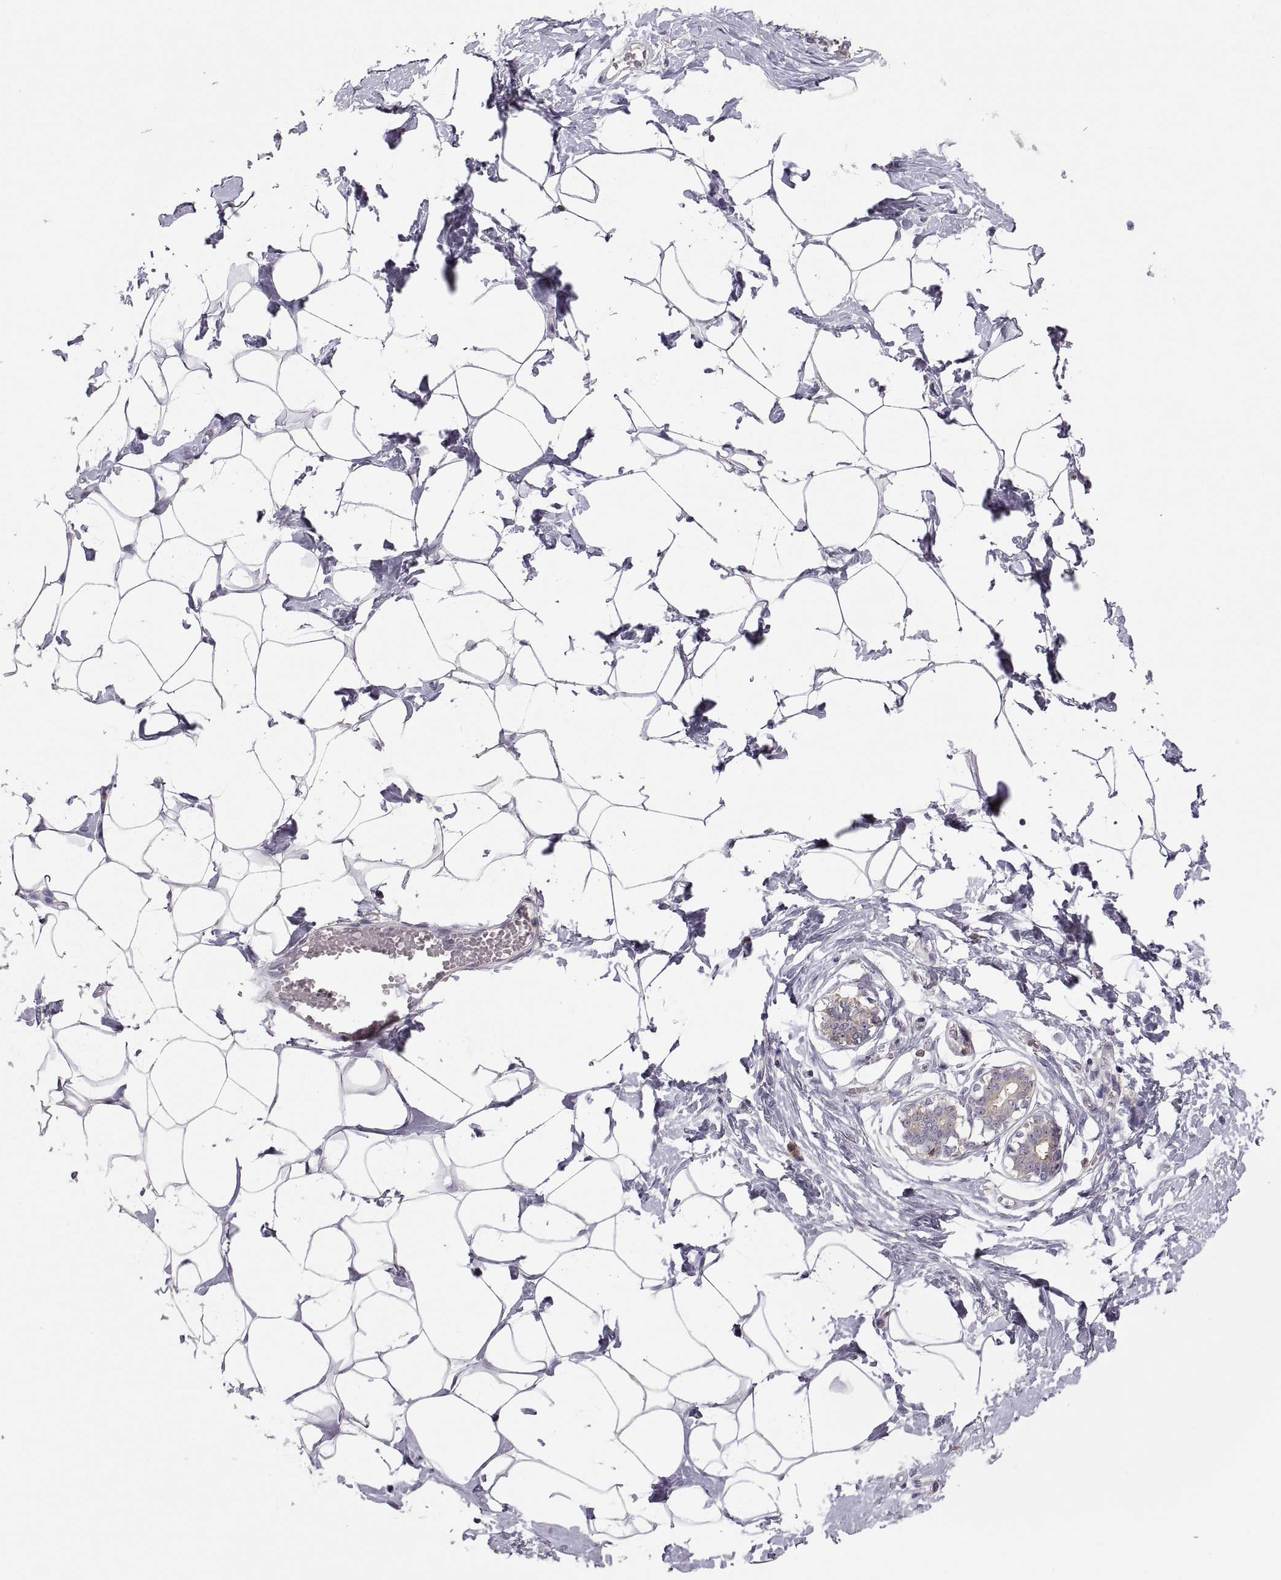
{"staining": {"intensity": "negative", "quantity": "none", "location": "none"}, "tissue": "breast", "cell_type": "Adipocytes", "image_type": "normal", "snomed": [{"axis": "morphology", "description": "Normal tissue, NOS"}, {"axis": "morphology", "description": "Lobular carcinoma, in situ"}, {"axis": "topography", "description": "Breast"}], "caption": "The histopathology image reveals no staining of adipocytes in benign breast.", "gene": "EZR", "patient": {"sex": "female", "age": 35}}